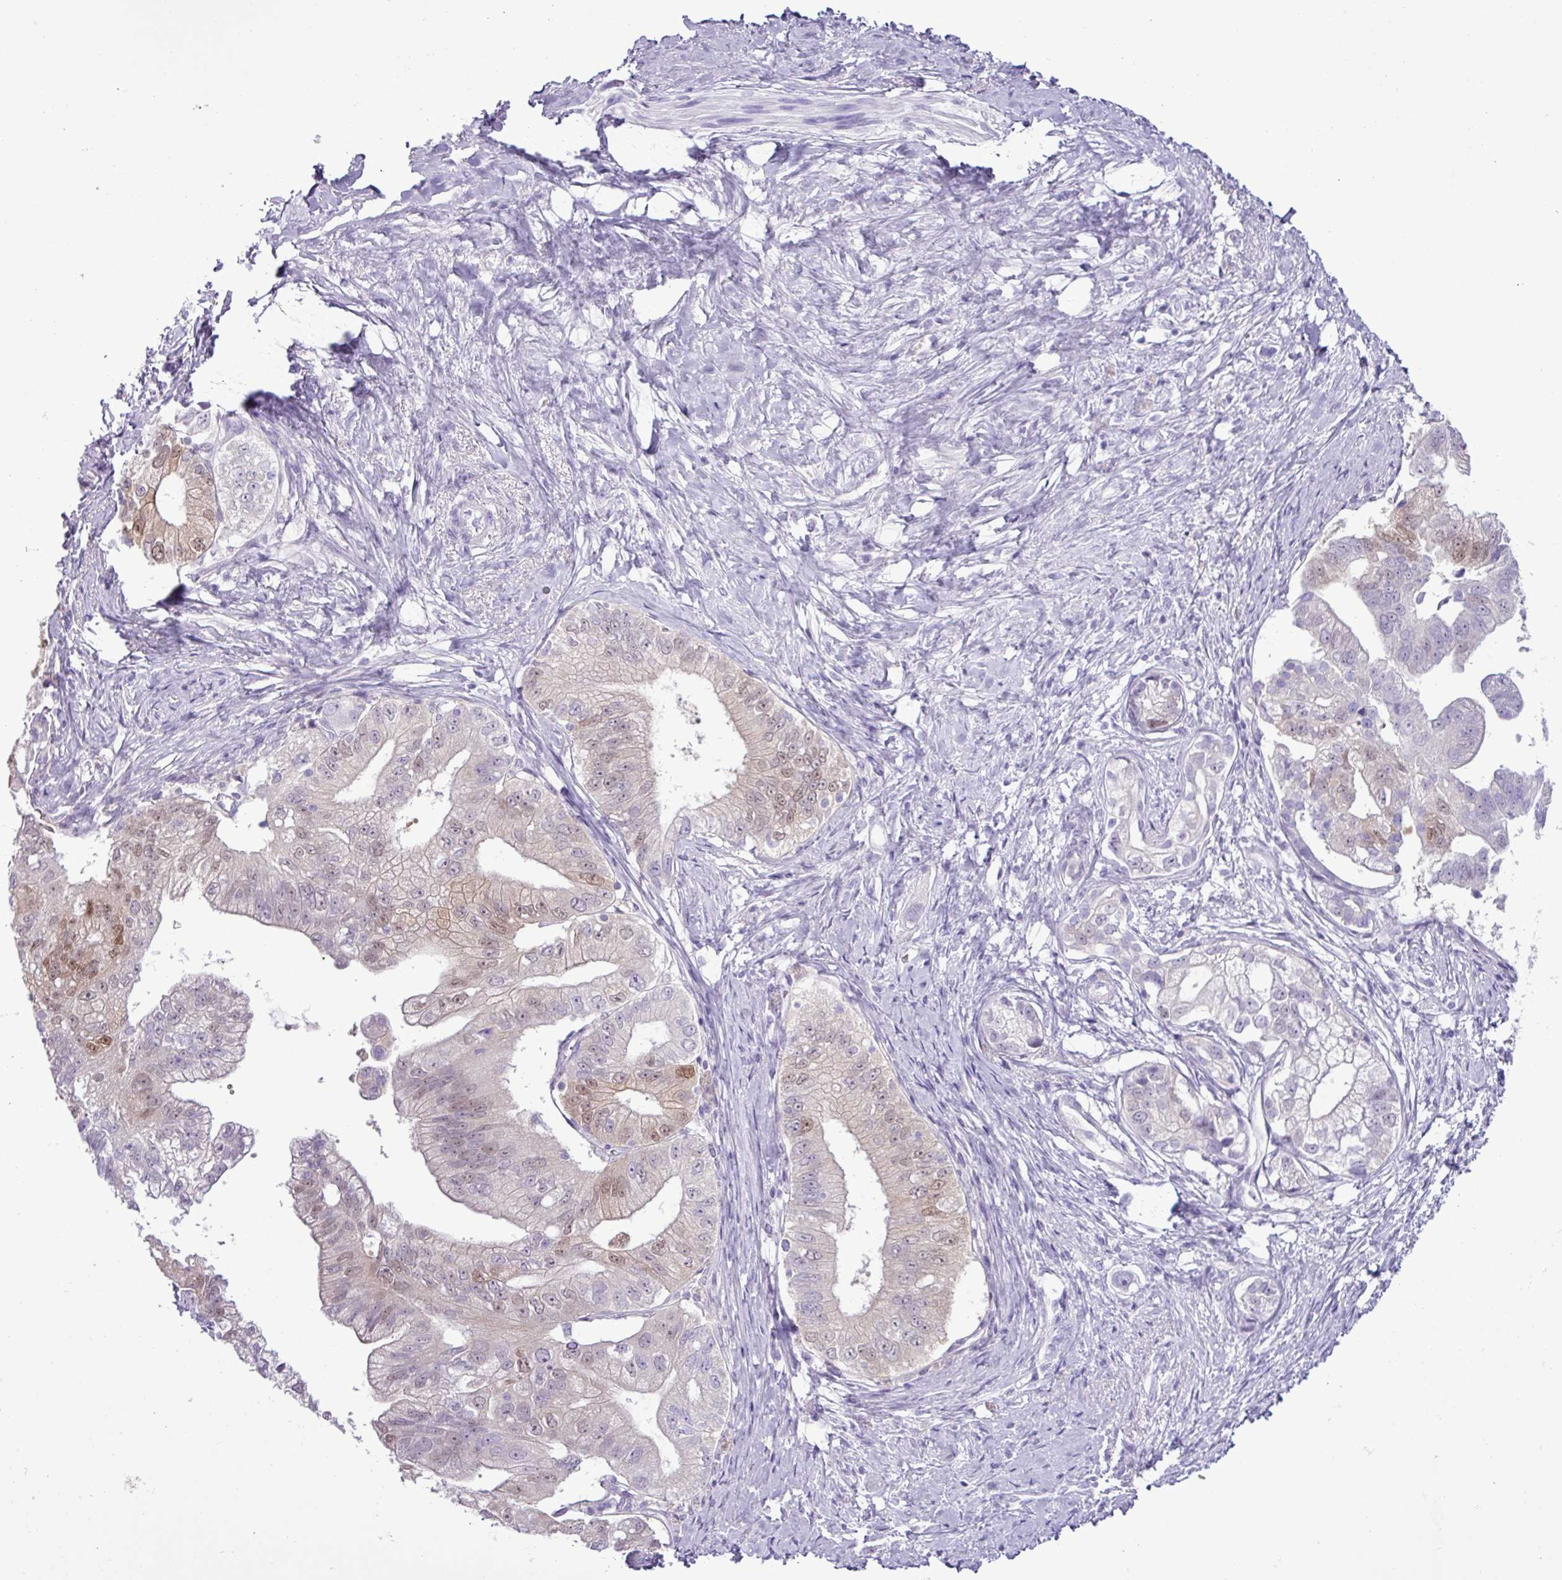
{"staining": {"intensity": "moderate", "quantity": "<25%", "location": "nuclear"}, "tissue": "pancreatic cancer", "cell_type": "Tumor cells", "image_type": "cancer", "snomed": [{"axis": "morphology", "description": "Adenocarcinoma, NOS"}, {"axis": "topography", "description": "Pancreas"}], "caption": "IHC staining of pancreatic cancer, which shows low levels of moderate nuclear staining in approximately <25% of tumor cells indicating moderate nuclear protein staining. The staining was performed using DAB (brown) for protein detection and nuclei were counterstained in hematoxylin (blue).", "gene": "ALDH3A1", "patient": {"sex": "male", "age": 70}}